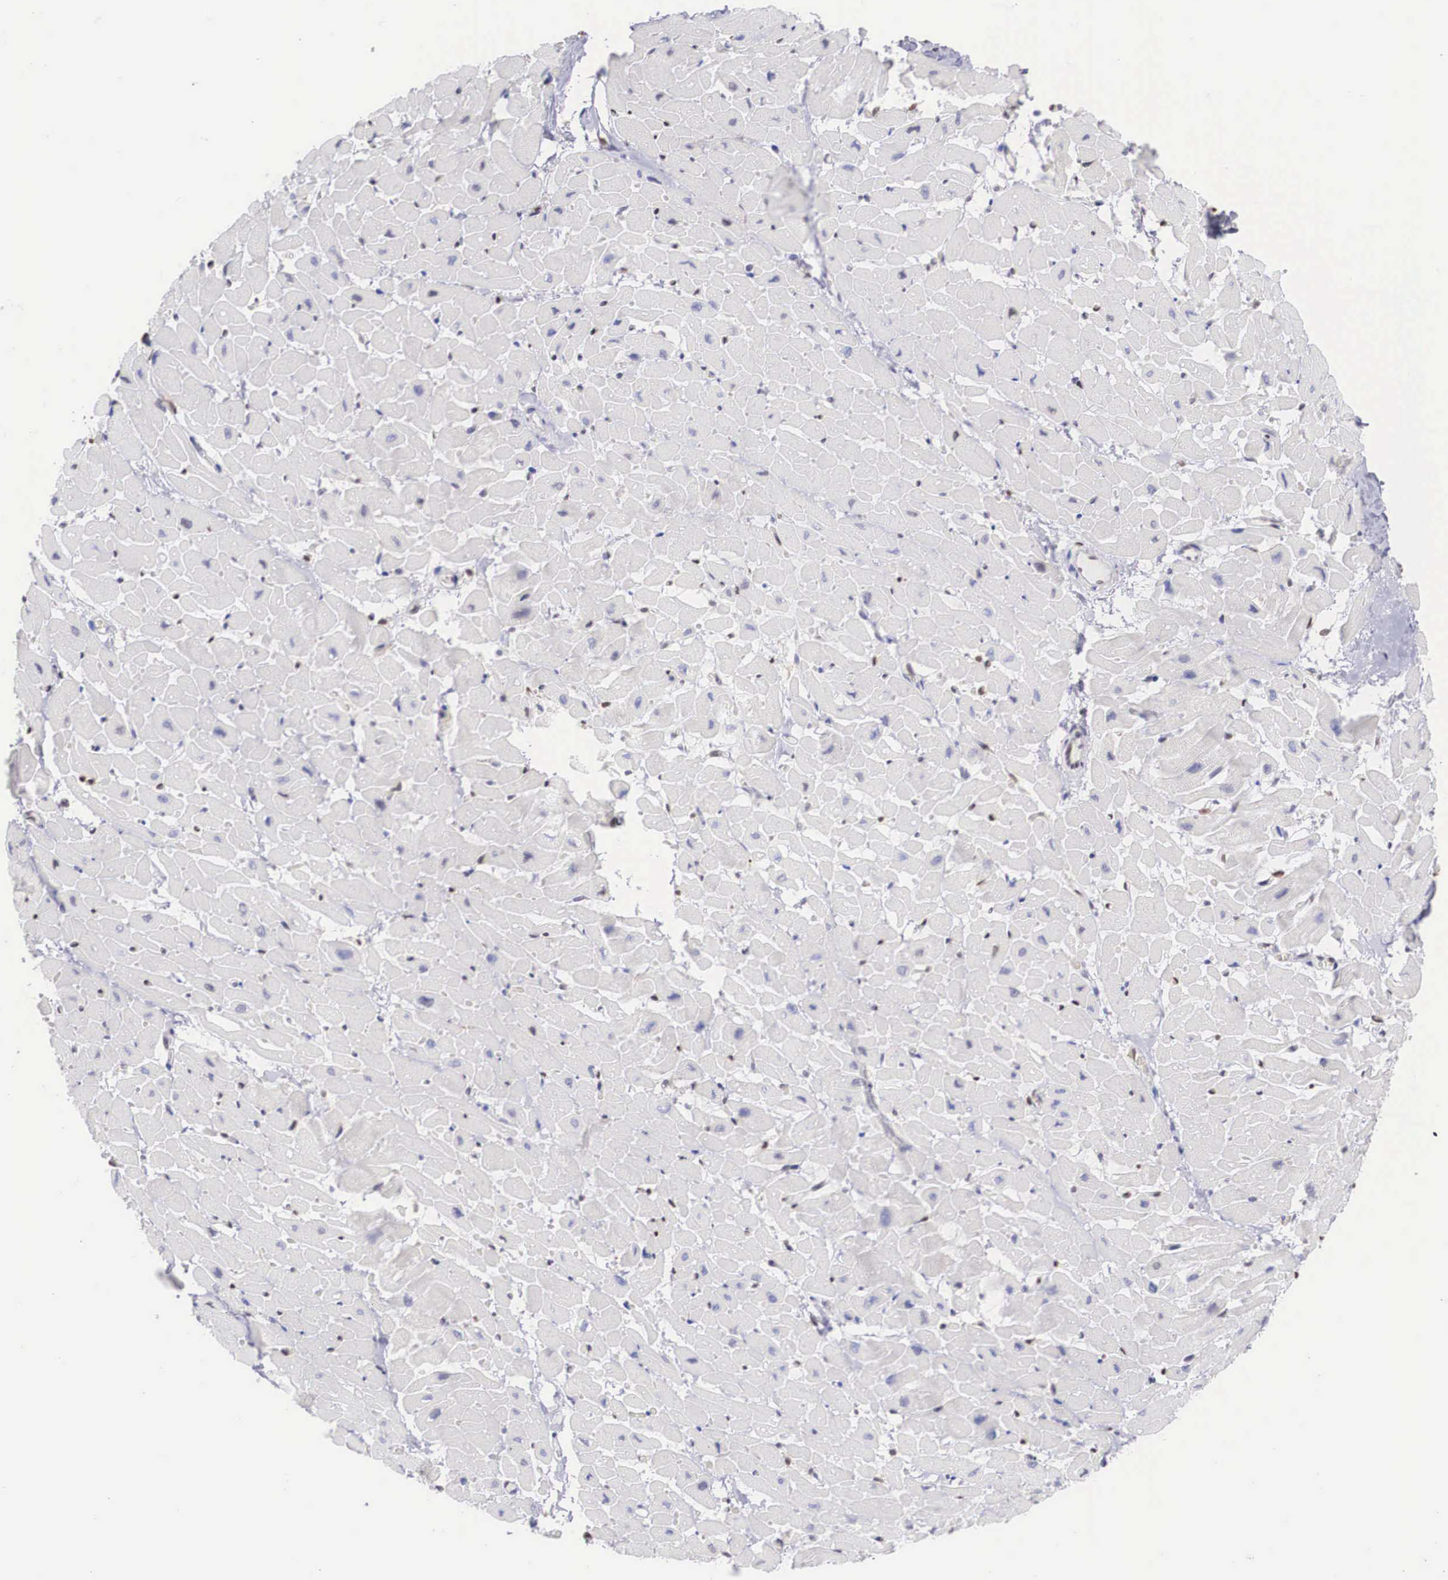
{"staining": {"intensity": "negative", "quantity": "none", "location": "none"}, "tissue": "heart muscle", "cell_type": "Cardiomyocytes", "image_type": "normal", "snomed": [{"axis": "morphology", "description": "Normal tissue, NOS"}, {"axis": "topography", "description": "Heart"}], "caption": "Immunohistochemistry (IHC) of benign human heart muscle exhibits no positivity in cardiomyocytes. (DAB (3,3'-diaminobenzidine) immunohistochemistry with hematoxylin counter stain).", "gene": "HMGN5", "patient": {"sex": "male", "age": 45}}